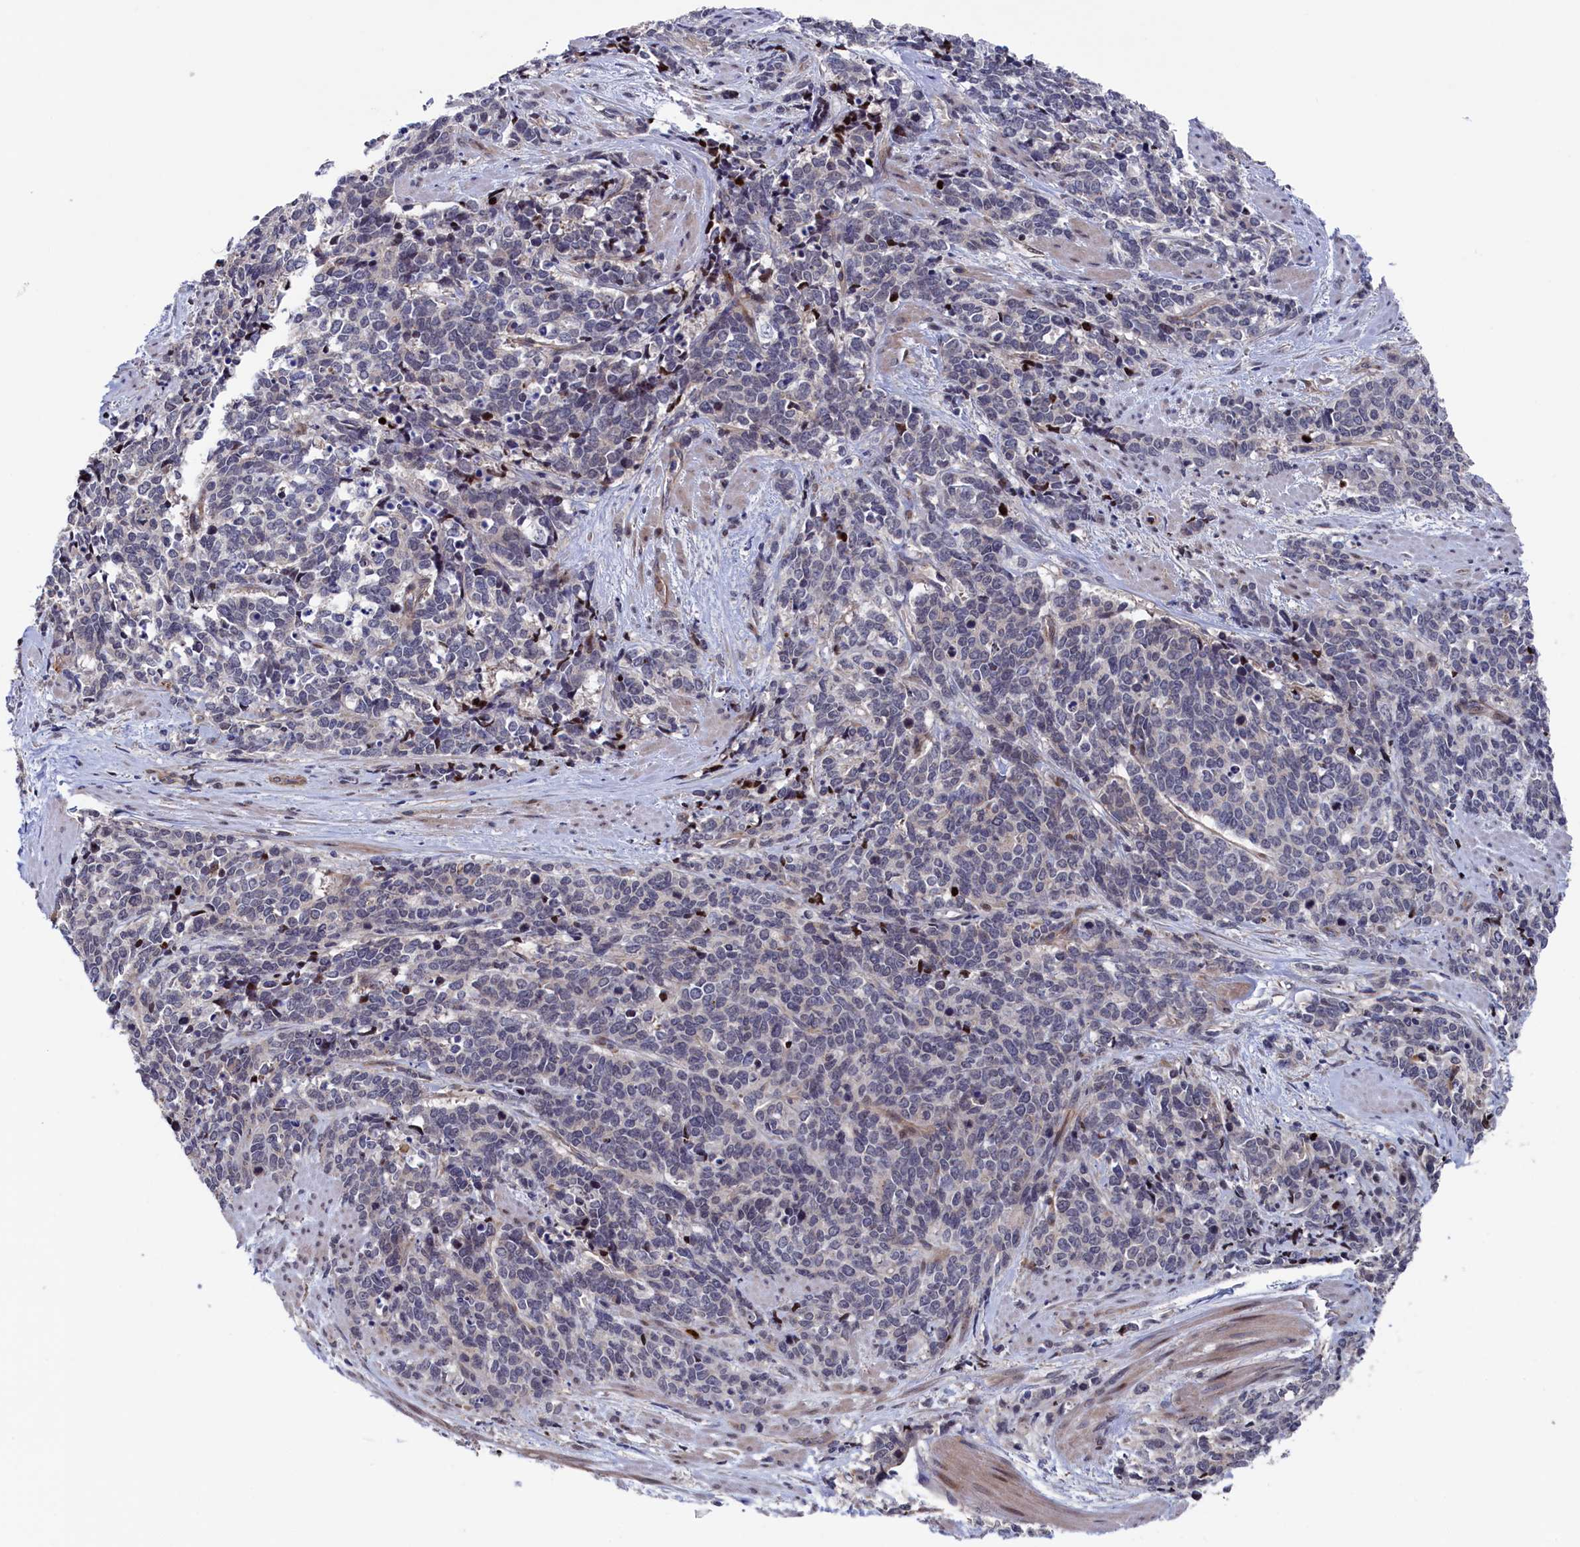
{"staining": {"intensity": "negative", "quantity": "none", "location": "none"}, "tissue": "cervical cancer", "cell_type": "Tumor cells", "image_type": "cancer", "snomed": [{"axis": "morphology", "description": "Squamous cell carcinoma, NOS"}, {"axis": "topography", "description": "Cervix"}], "caption": "Cervical cancer (squamous cell carcinoma) was stained to show a protein in brown. There is no significant expression in tumor cells.", "gene": "ZNF891", "patient": {"sex": "female", "age": 60}}